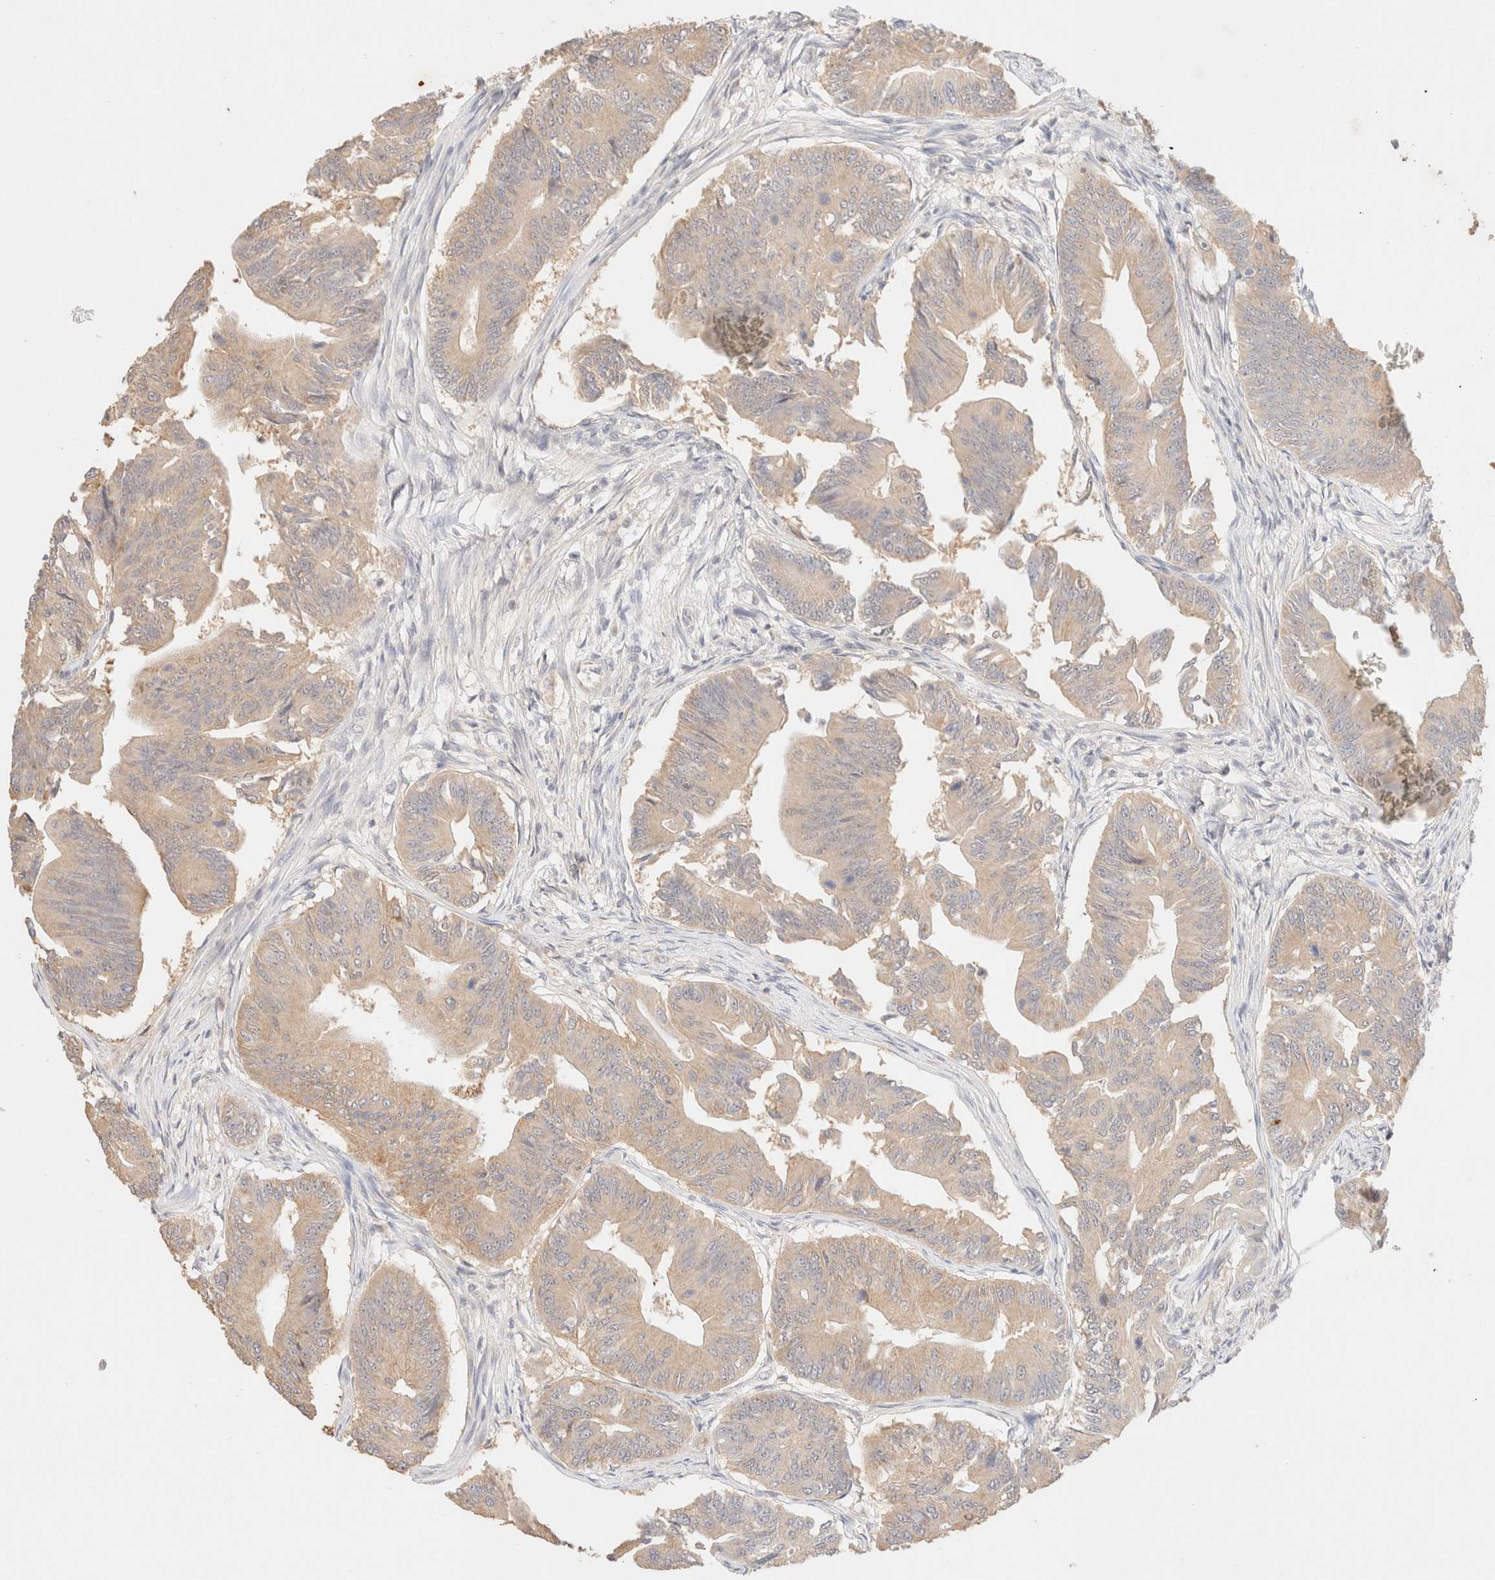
{"staining": {"intensity": "weak", "quantity": ">75%", "location": "cytoplasmic/membranous"}, "tissue": "colorectal cancer", "cell_type": "Tumor cells", "image_type": "cancer", "snomed": [{"axis": "morphology", "description": "Adenoma, NOS"}, {"axis": "morphology", "description": "Adenocarcinoma, NOS"}, {"axis": "topography", "description": "Colon"}], "caption": "Immunohistochemistry histopathology image of human colorectal cancer stained for a protein (brown), which displays low levels of weak cytoplasmic/membranous expression in about >75% of tumor cells.", "gene": "SNTB1", "patient": {"sex": "male", "age": 79}}